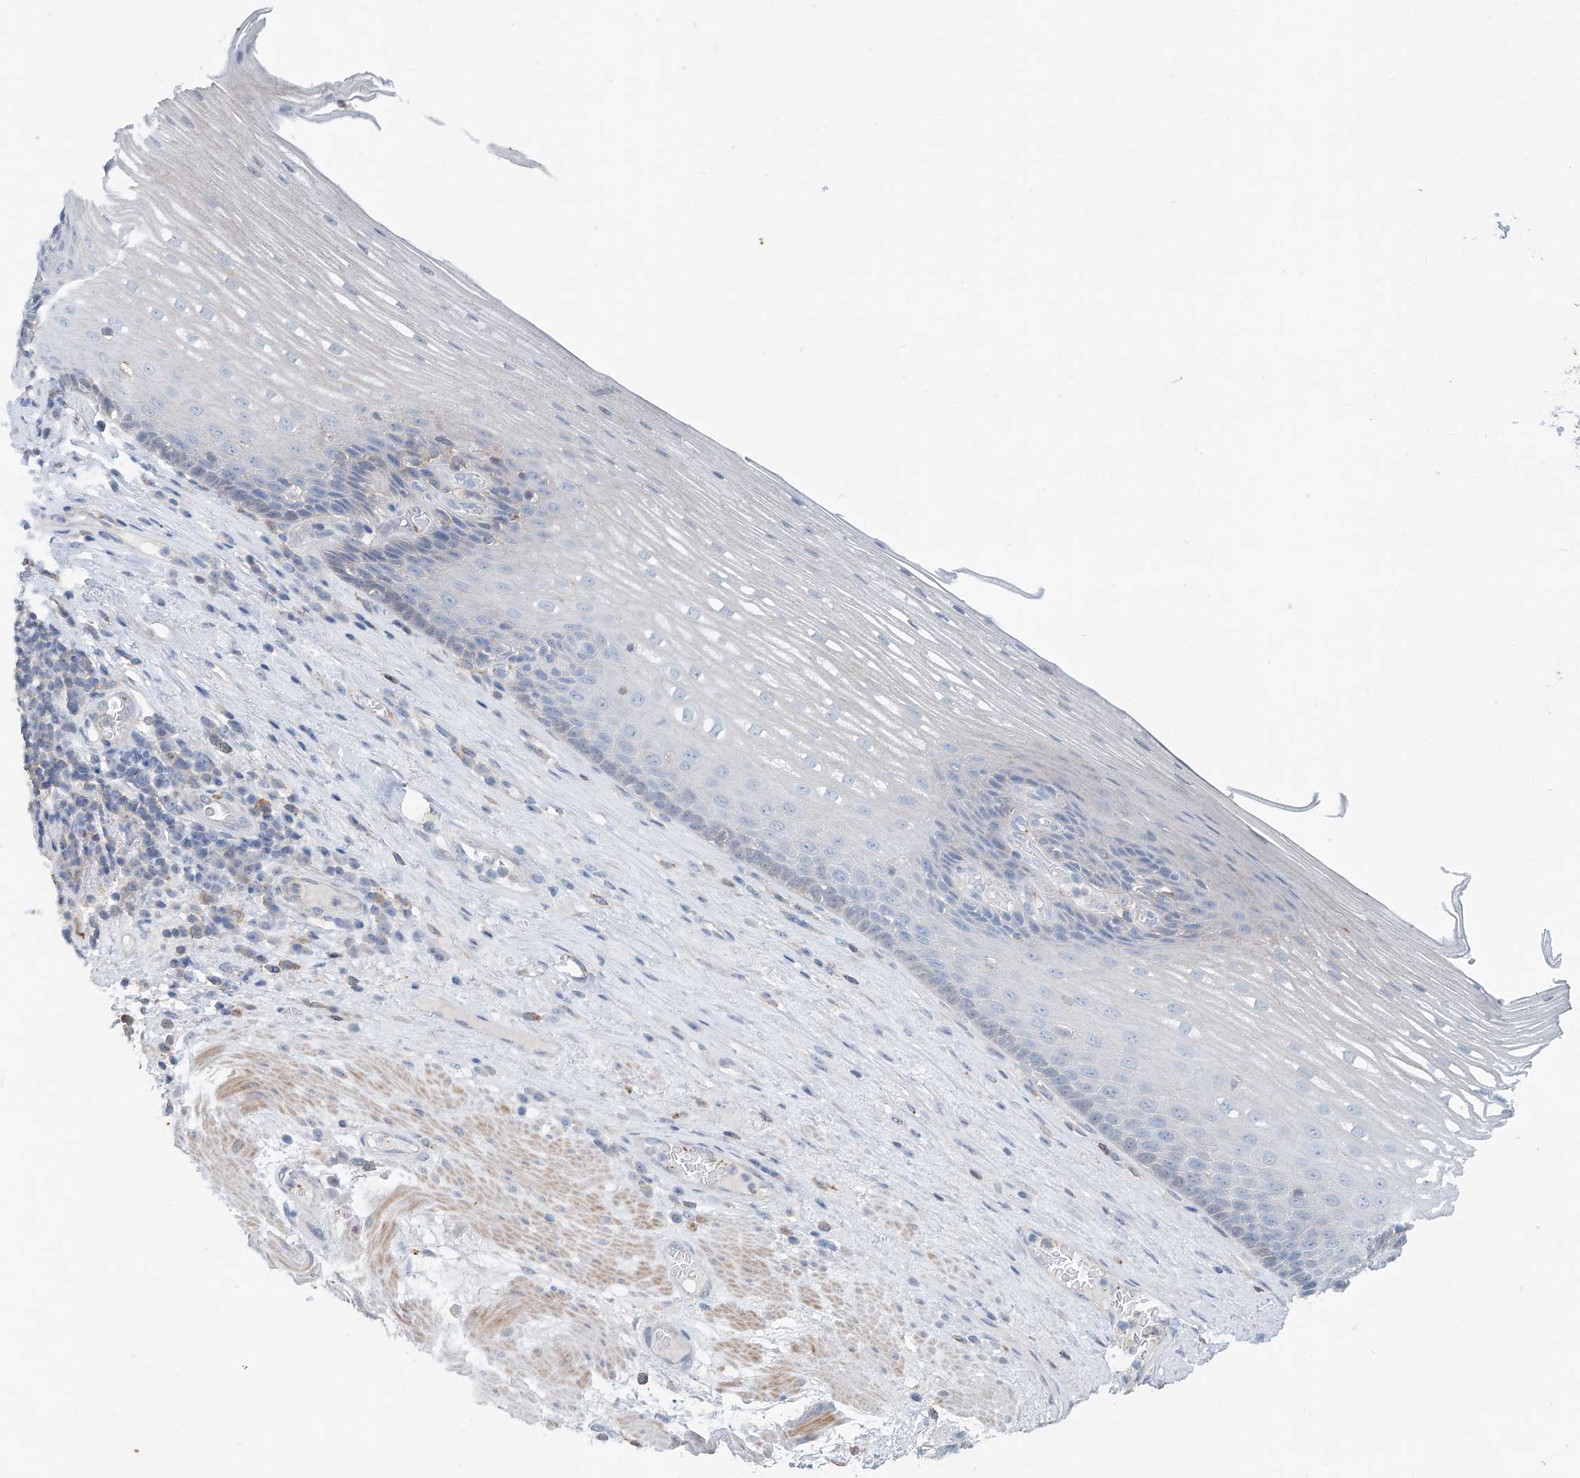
{"staining": {"intensity": "negative", "quantity": "none", "location": "none"}, "tissue": "esophagus", "cell_type": "Squamous epithelial cells", "image_type": "normal", "snomed": [{"axis": "morphology", "description": "Normal tissue, NOS"}, {"axis": "topography", "description": "Esophagus"}], "caption": "IHC image of benign esophagus stained for a protein (brown), which exhibits no expression in squamous epithelial cells. (Brightfield microscopy of DAB (3,3'-diaminobenzidine) immunohistochemistry (IHC) at high magnification).", "gene": "ANKRD34A", "patient": {"sex": "male", "age": 62}}